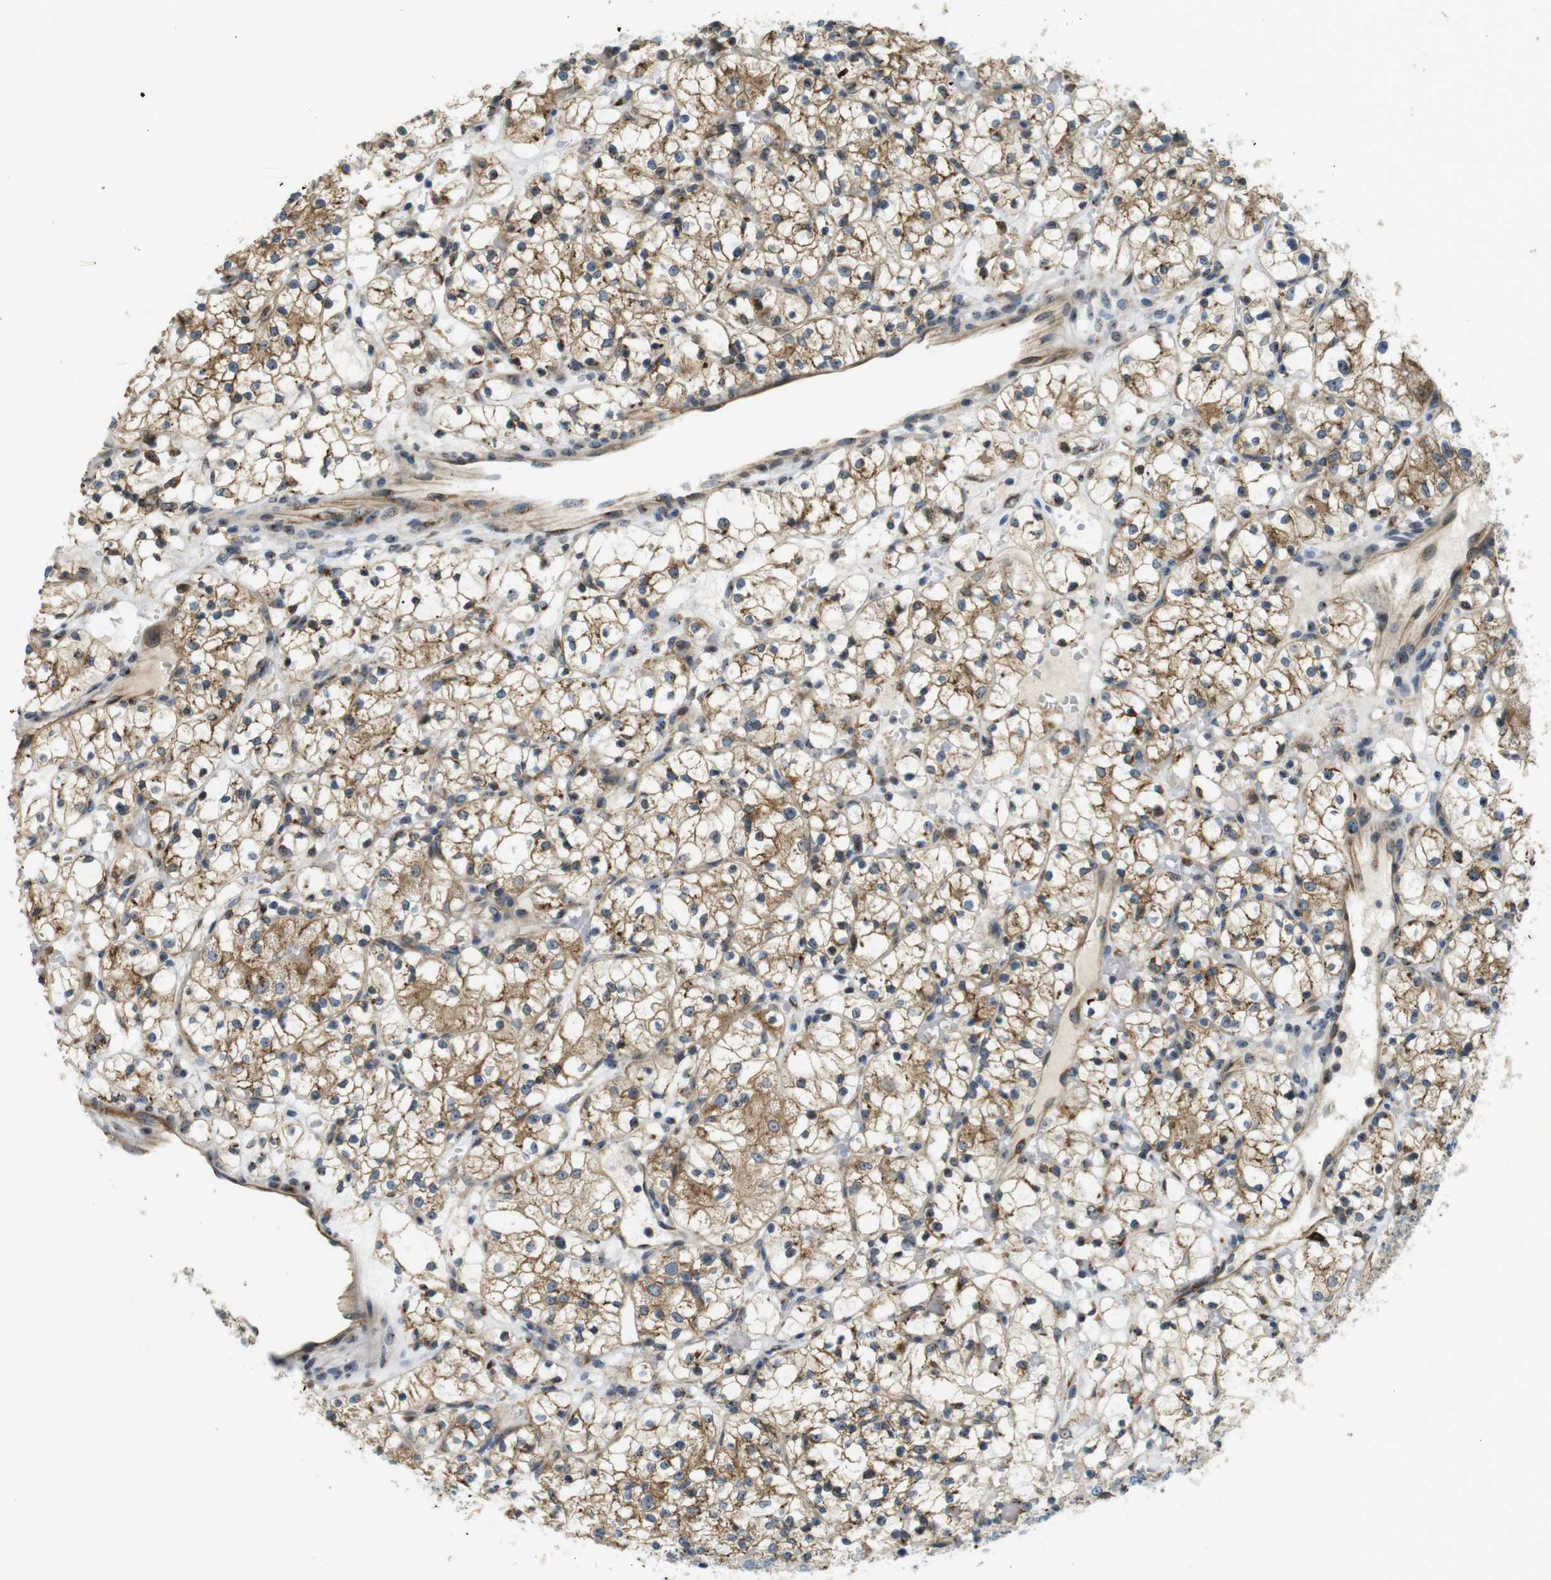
{"staining": {"intensity": "moderate", "quantity": ">75%", "location": "cytoplasmic/membranous"}, "tissue": "renal cancer", "cell_type": "Tumor cells", "image_type": "cancer", "snomed": [{"axis": "morphology", "description": "Adenocarcinoma, NOS"}, {"axis": "topography", "description": "Kidney"}], "caption": "Immunohistochemical staining of renal cancer displays medium levels of moderate cytoplasmic/membranous positivity in about >75% of tumor cells.", "gene": "TMEM143", "patient": {"sex": "female", "age": 60}}